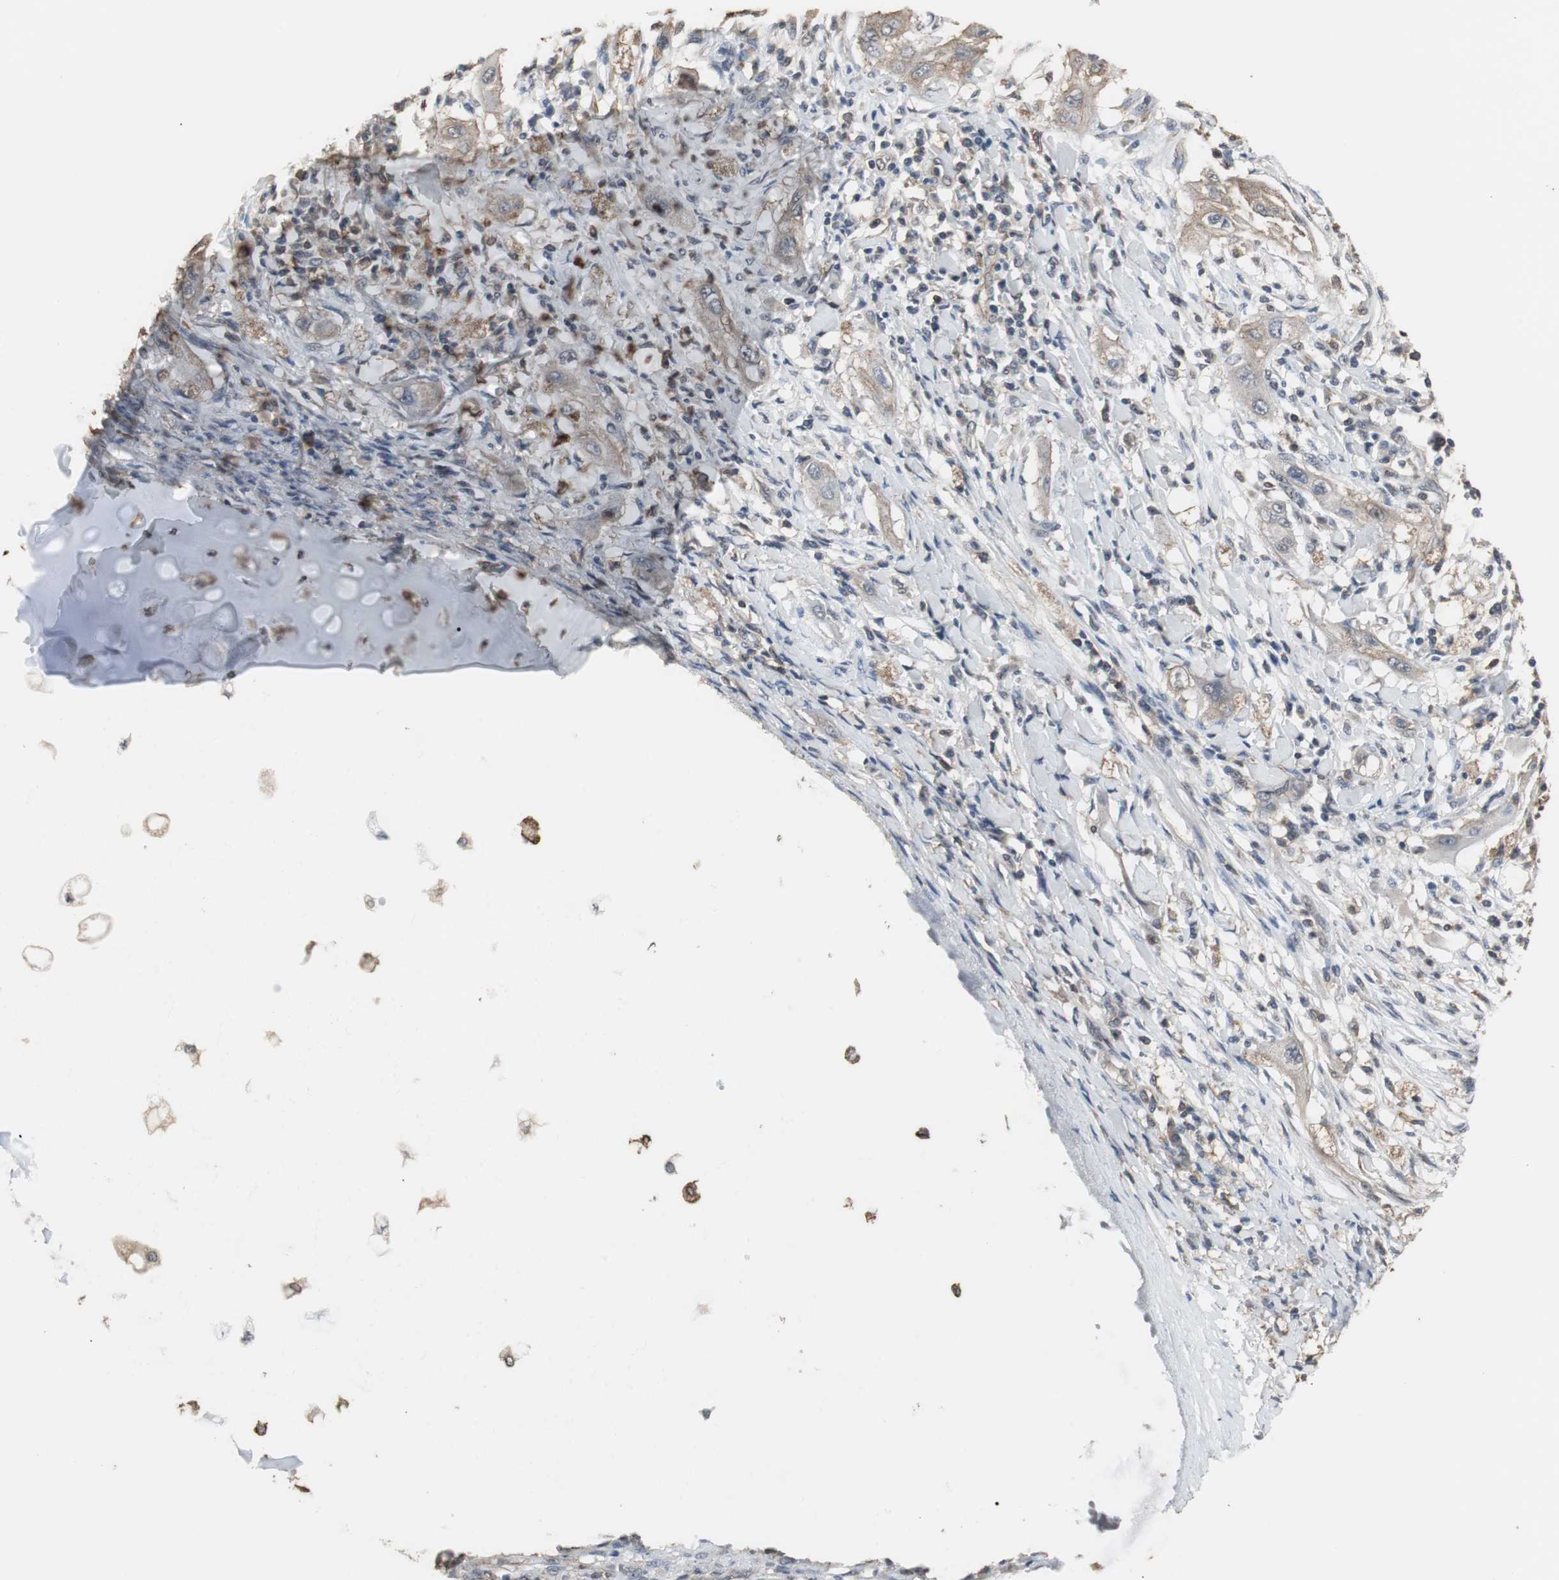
{"staining": {"intensity": "weak", "quantity": ">75%", "location": "cytoplasmic/membranous"}, "tissue": "lung cancer", "cell_type": "Tumor cells", "image_type": "cancer", "snomed": [{"axis": "morphology", "description": "Squamous cell carcinoma, NOS"}, {"axis": "topography", "description": "Lung"}], "caption": "Immunohistochemical staining of lung cancer (squamous cell carcinoma) shows weak cytoplasmic/membranous protein staining in about >75% of tumor cells. (brown staining indicates protein expression, while blue staining denotes nuclei).", "gene": "HPRT1", "patient": {"sex": "female", "age": 47}}